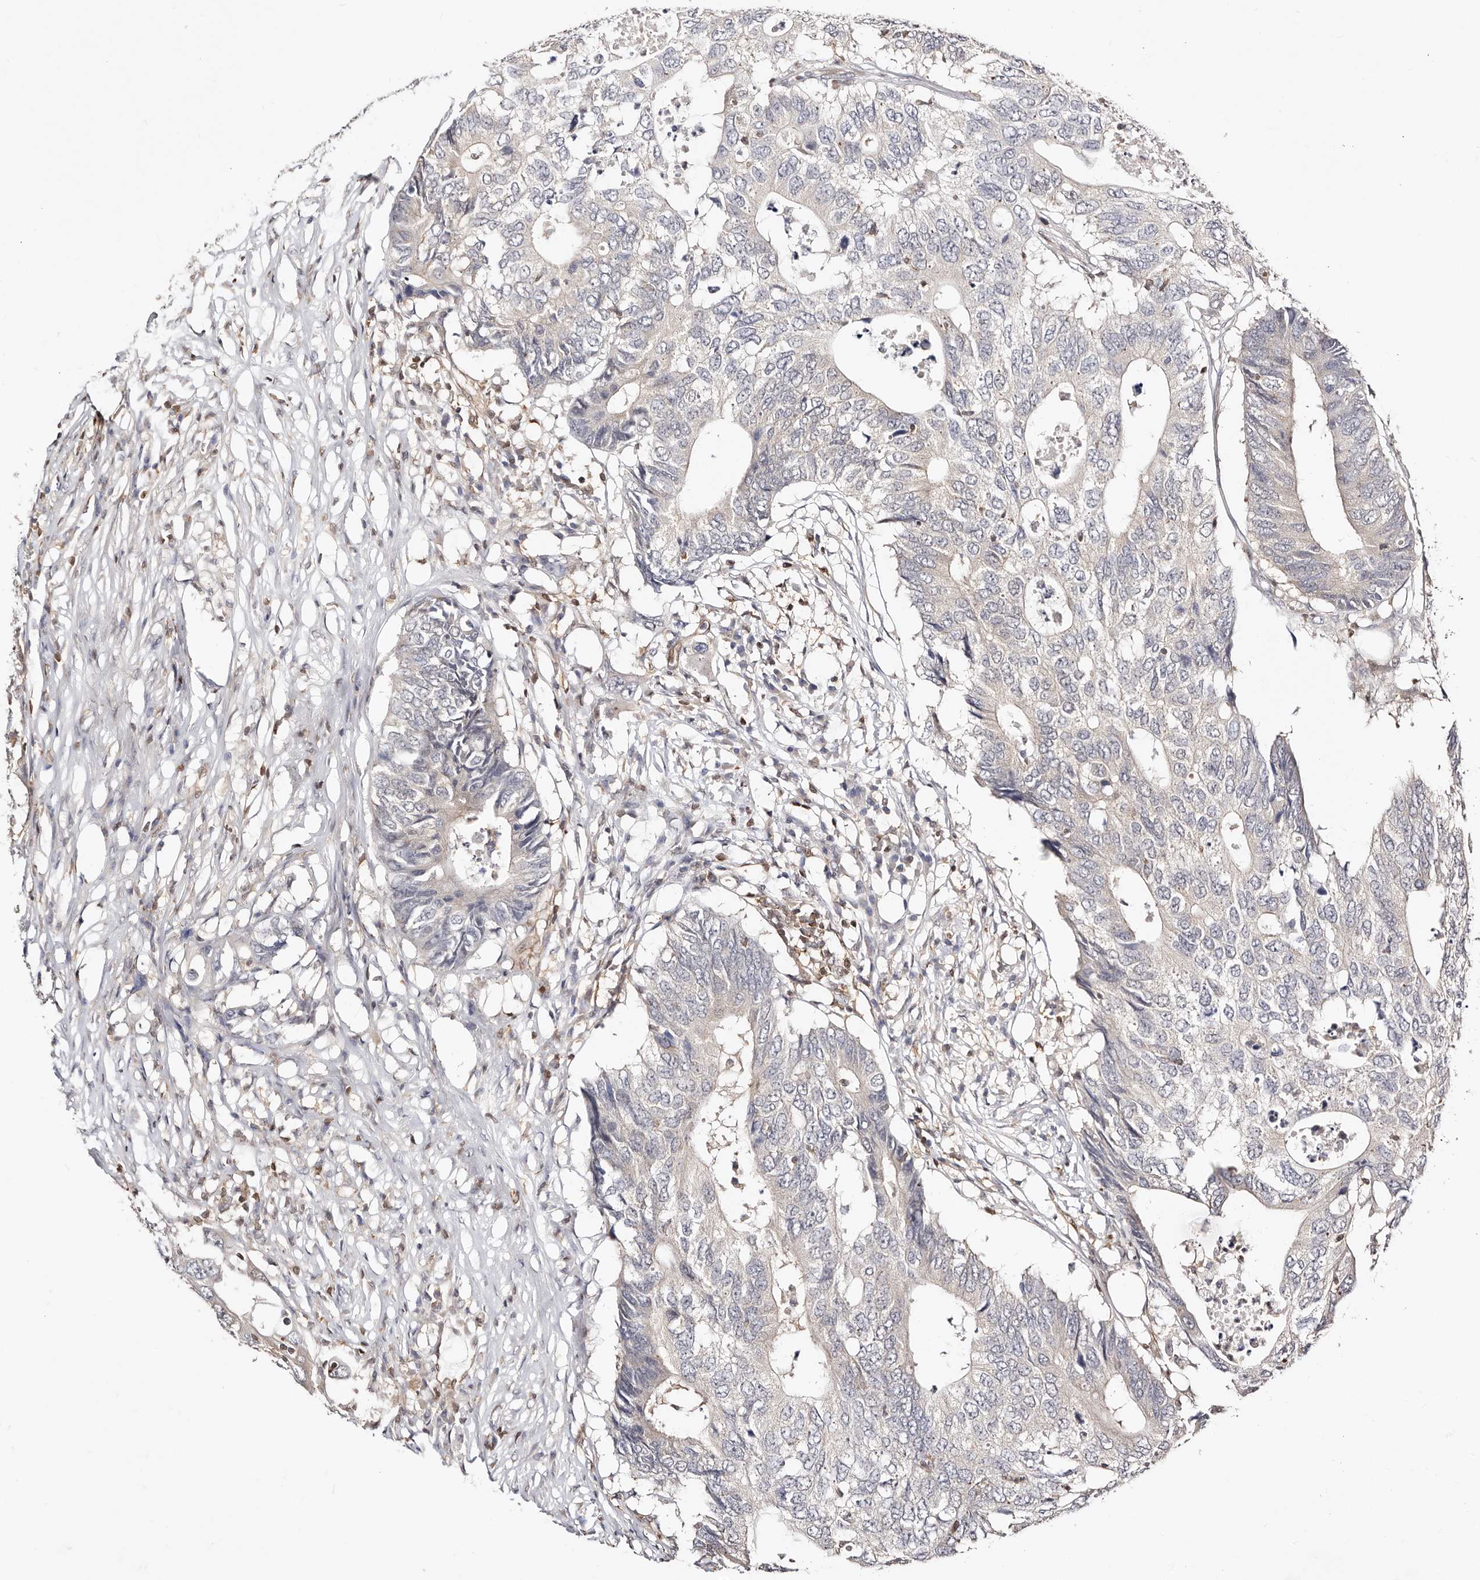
{"staining": {"intensity": "negative", "quantity": "none", "location": "none"}, "tissue": "colorectal cancer", "cell_type": "Tumor cells", "image_type": "cancer", "snomed": [{"axis": "morphology", "description": "Adenocarcinoma, NOS"}, {"axis": "topography", "description": "Colon"}], "caption": "Immunohistochemistry (IHC) histopathology image of colorectal cancer (adenocarcinoma) stained for a protein (brown), which reveals no expression in tumor cells. The staining is performed using DAB brown chromogen with nuclei counter-stained in using hematoxylin.", "gene": "STAT5A", "patient": {"sex": "male", "age": 71}}